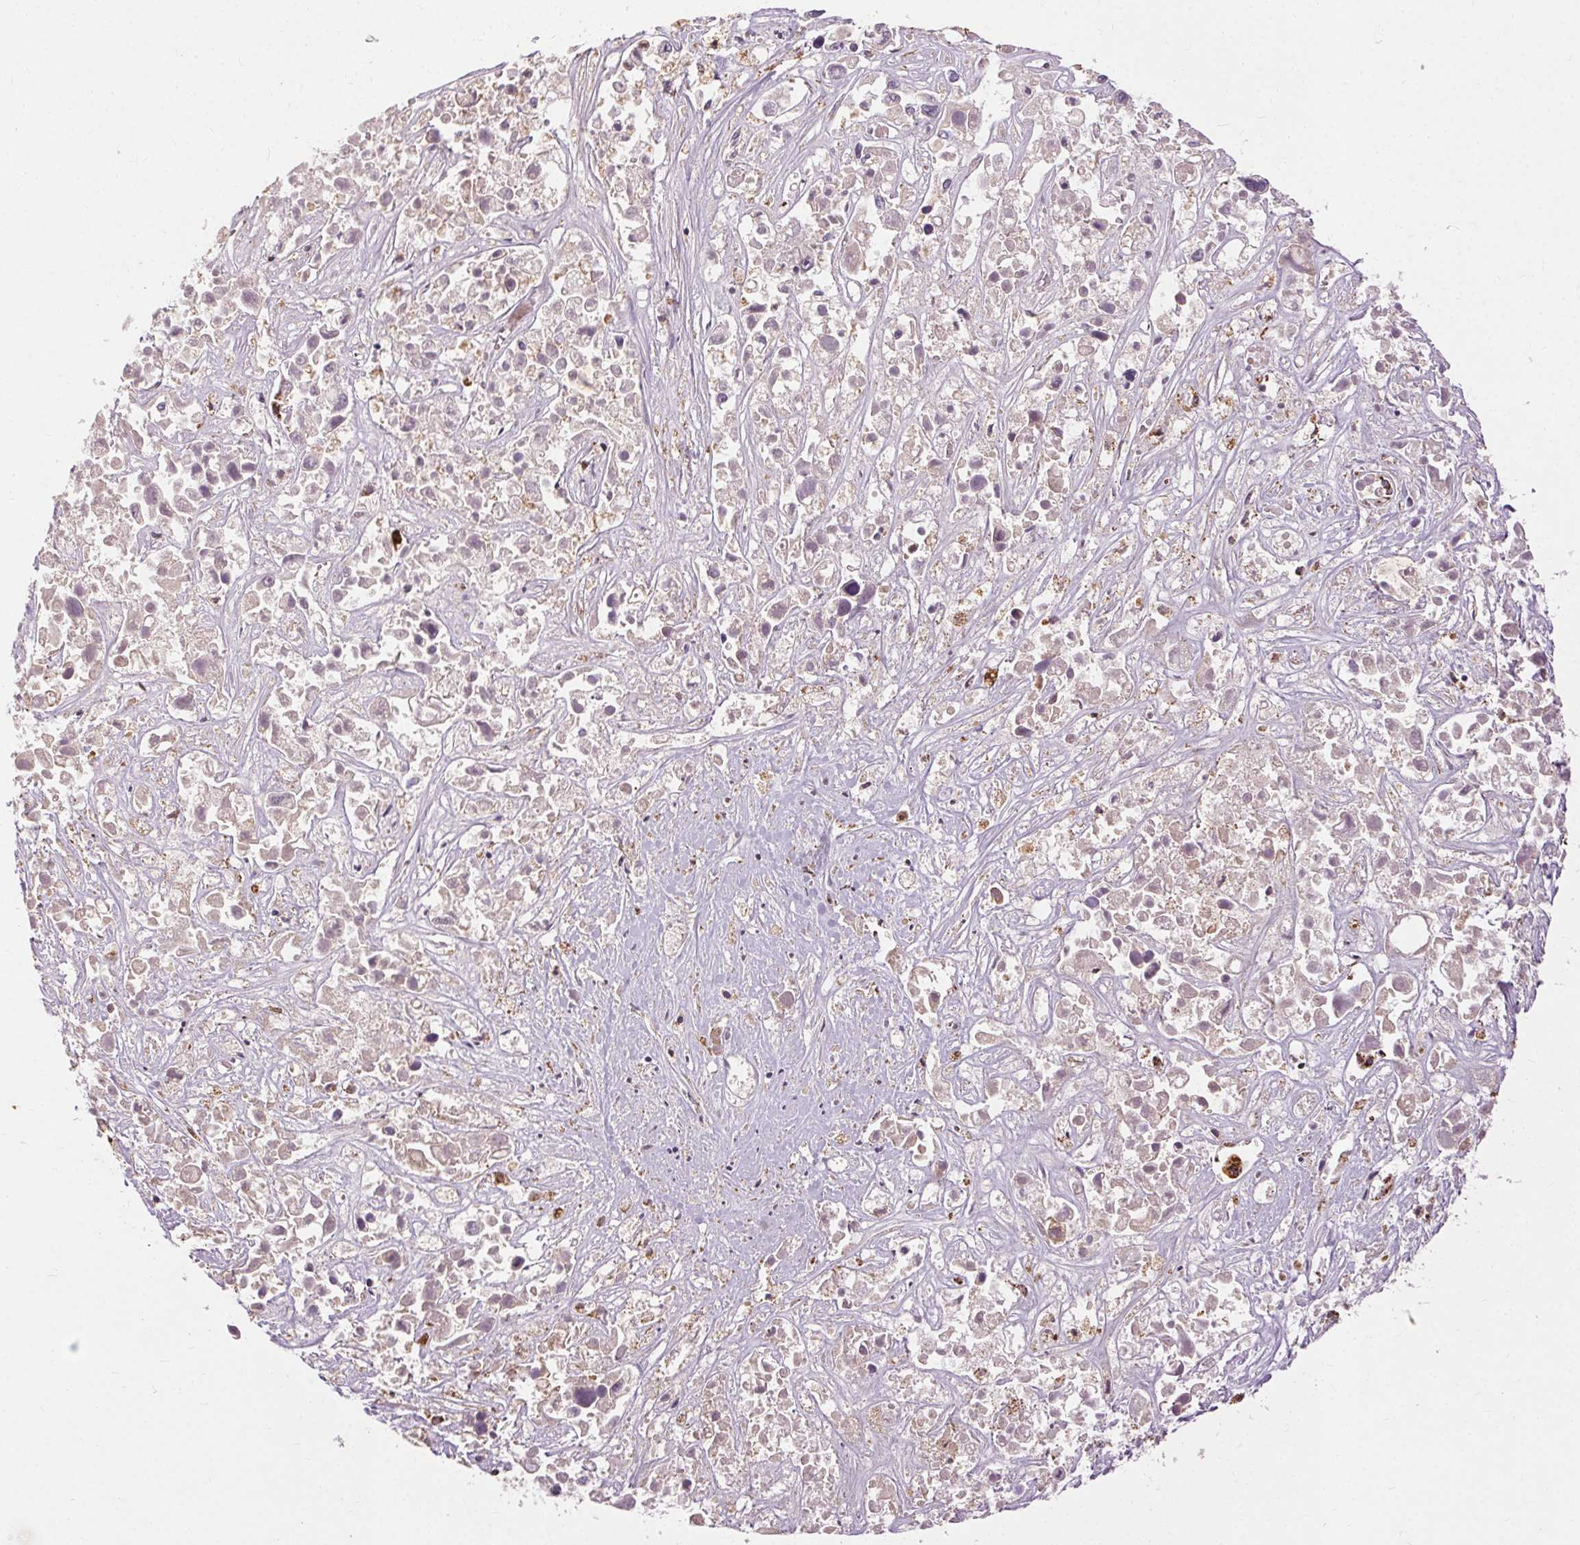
{"staining": {"intensity": "negative", "quantity": "none", "location": "none"}, "tissue": "liver cancer", "cell_type": "Tumor cells", "image_type": "cancer", "snomed": [{"axis": "morphology", "description": "Cholangiocarcinoma"}, {"axis": "topography", "description": "Liver"}], "caption": "This is a micrograph of IHC staining of liver cancer (cholangiocarcinoma), which shows no staining in tumor cells.", "gene": "REP15", "patient": {"sex": "male", "age": 81}}